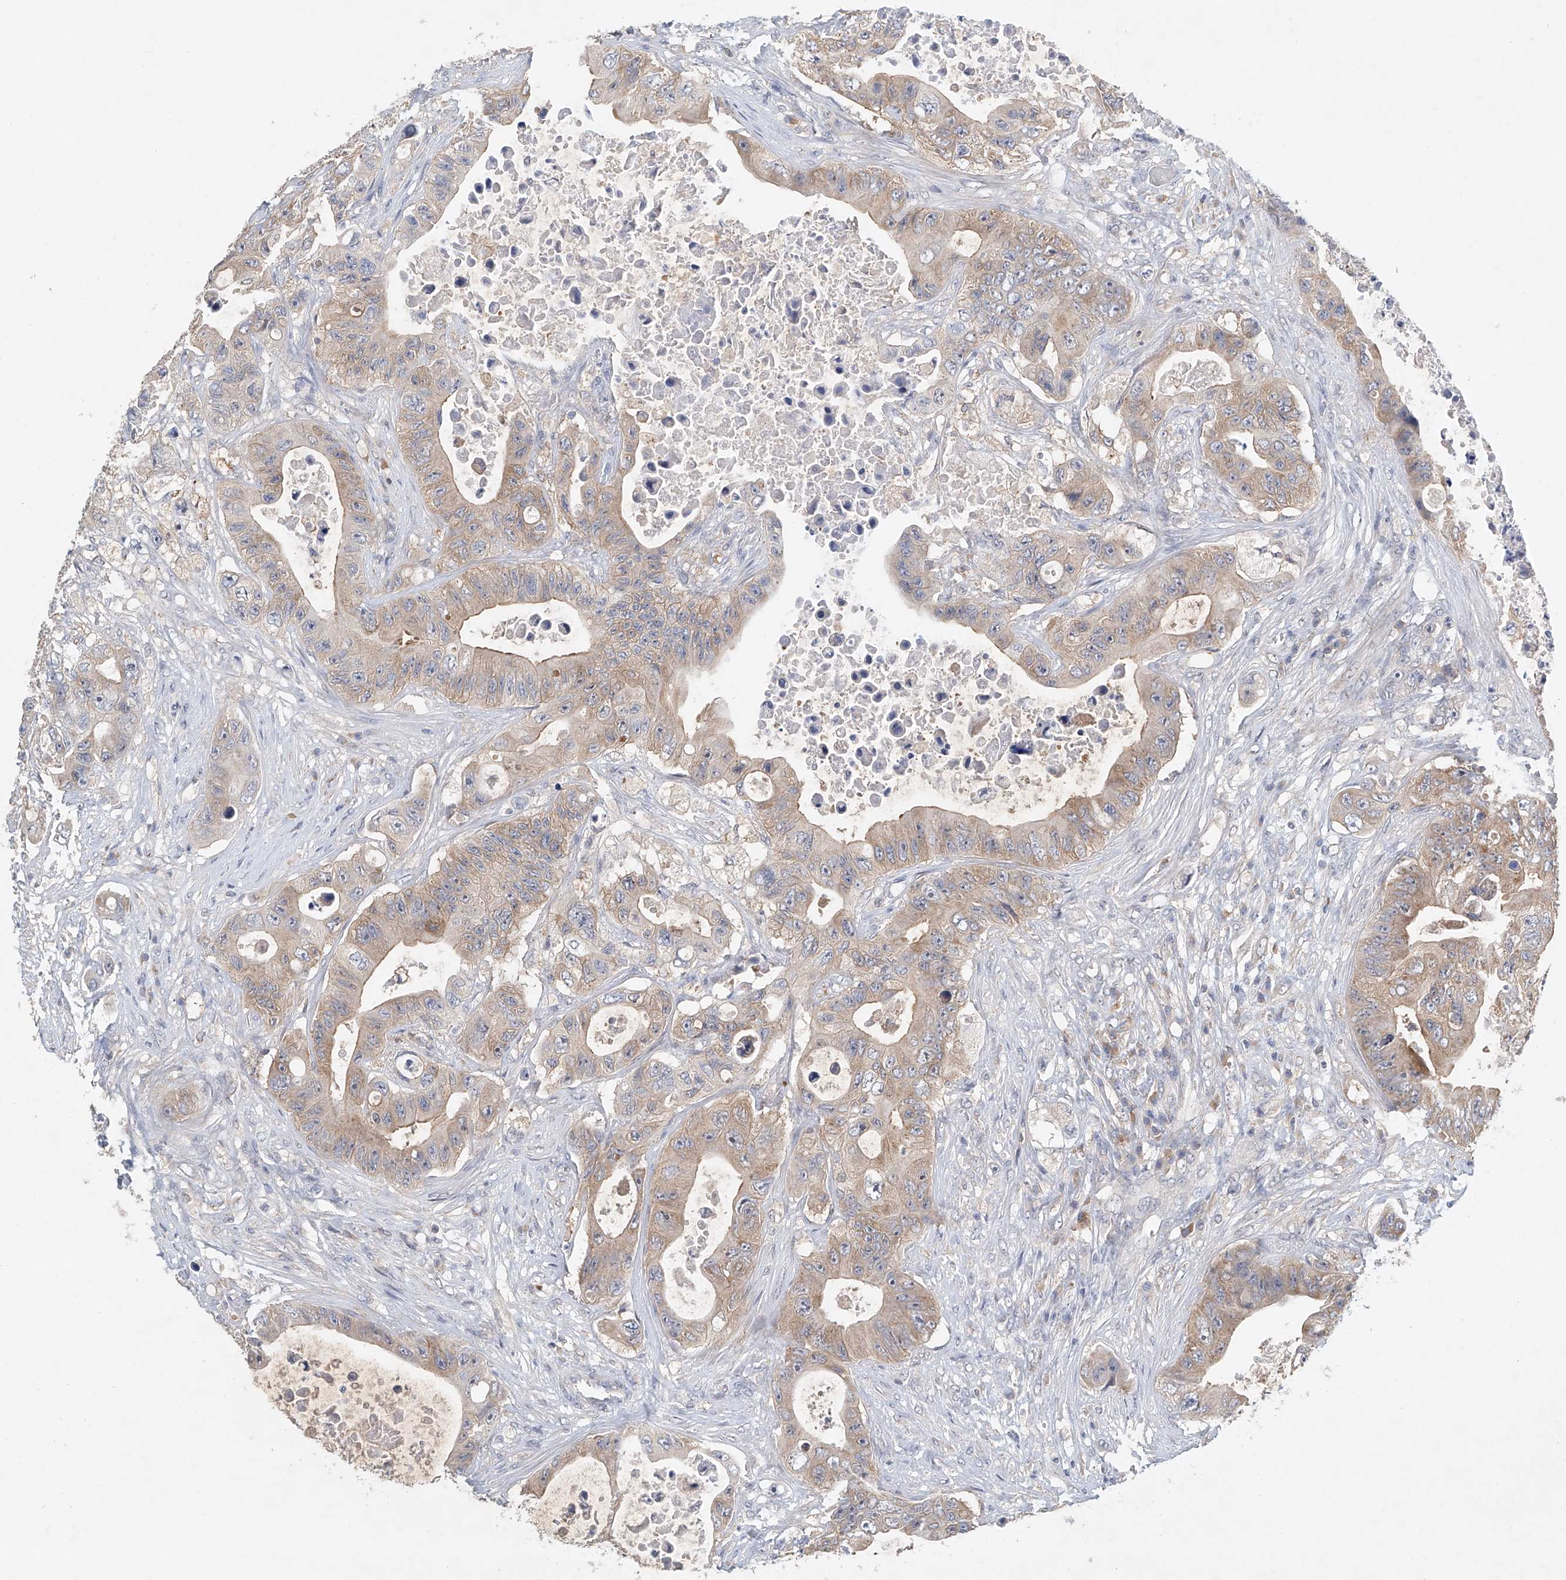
{"staining": {"intensity": "weak", "quantity": ">75%", "location": "cytoplasmic/membranous"}, "tissue": "colorectal cancer", "cell_type": "Tumor cells", "image_type": "cancer", "snomed": [{"axis": "morphology", "description": "Adenocarcinoma, NOS"}, {"axis": "topography", "description": "Colon"}], "caption": "Immunohistochemical staining of human adenocarcinoma (colorectal) exhibits weak cytoplasmic/membranous protein expression in approximately >75% of tumor cells.", "gene": "CARMIL1", "patient": {"sex": "female", "age": 46}}